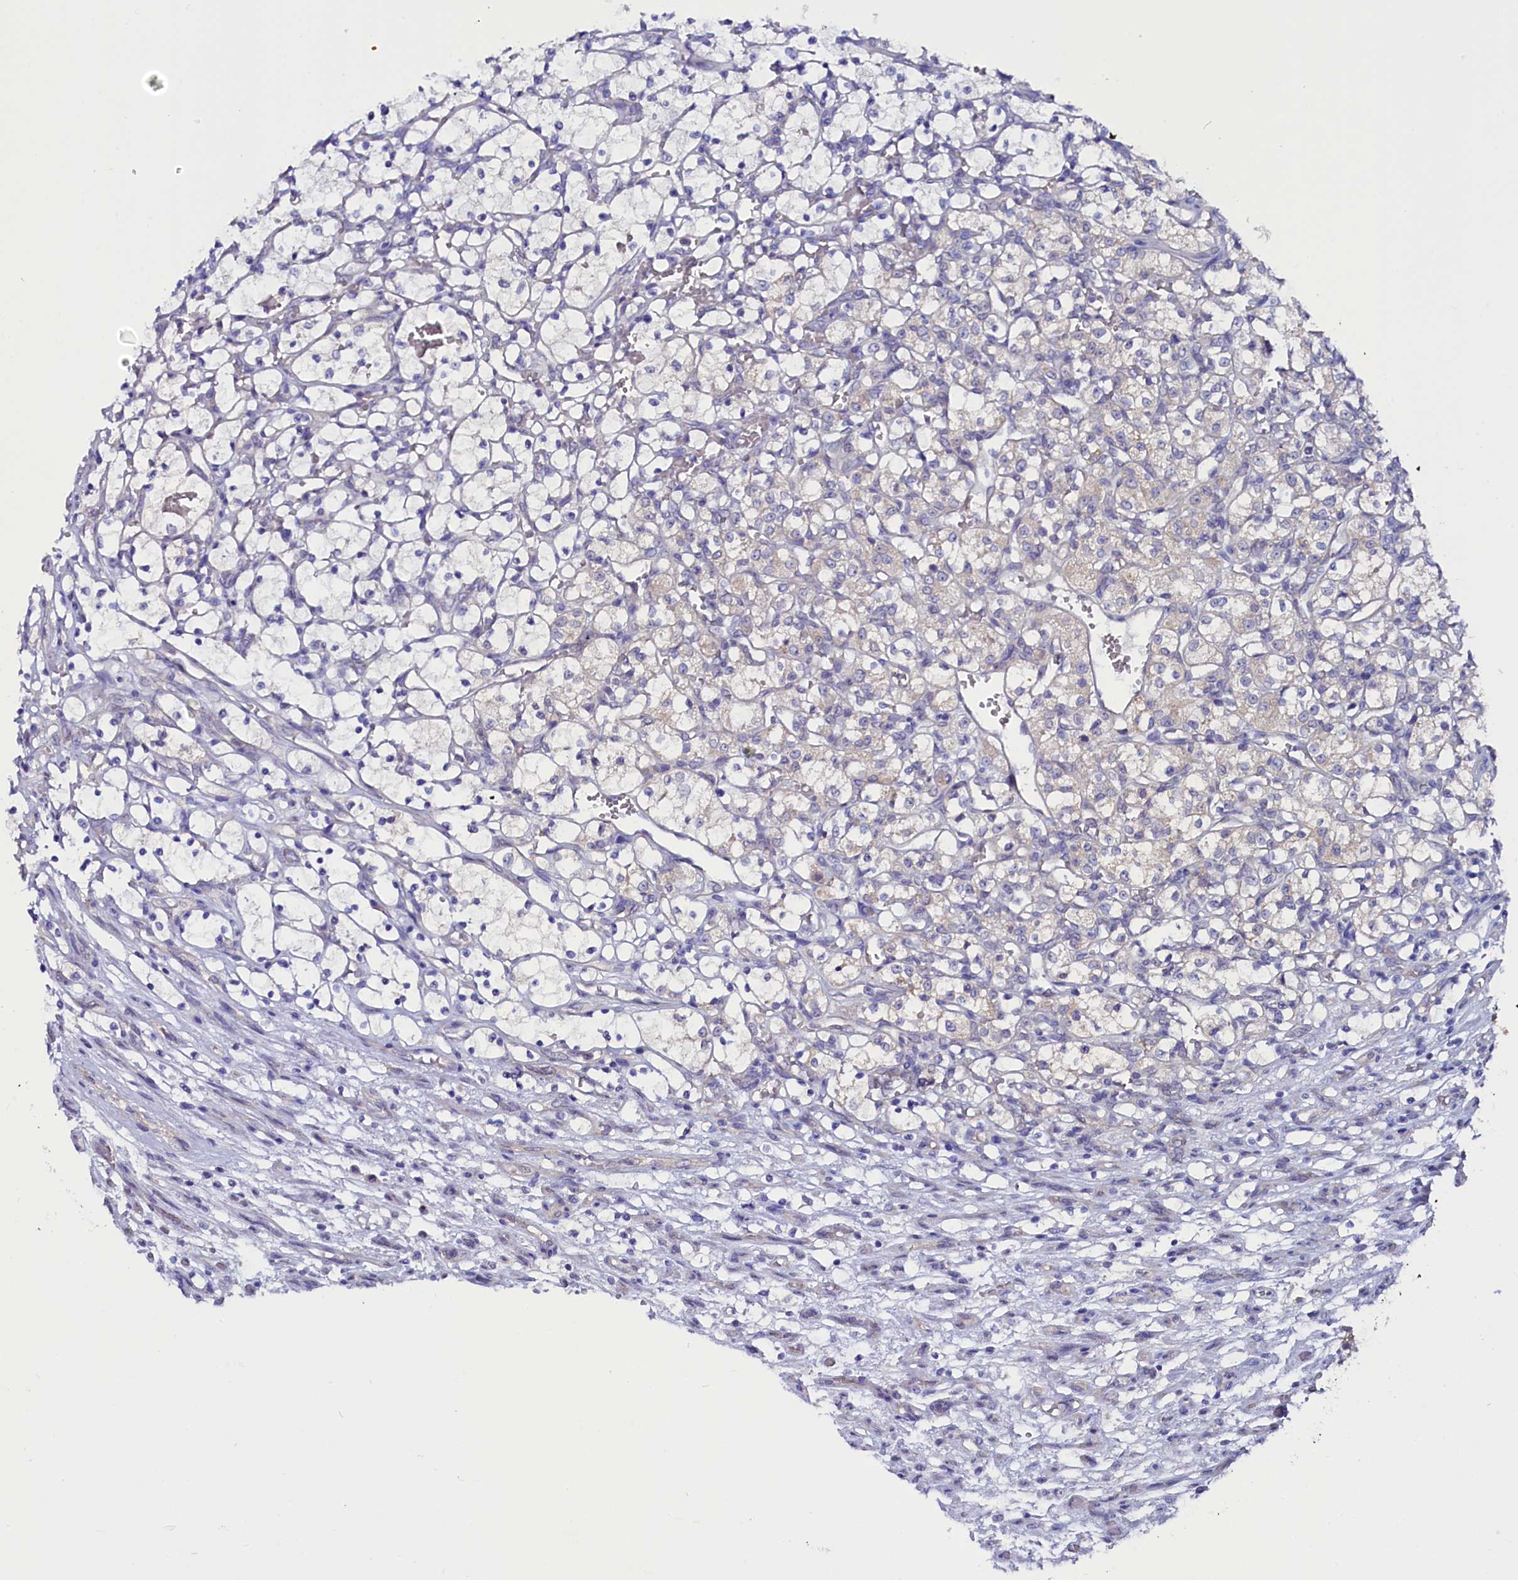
{"staining": {"intensity": "negative", "quantity": "none", "location": "none"}, "tissue": "renal cancer", "cell_type": "Tumor cells", "image_type": "cancer", "snomed": [{"axis": "morphology", "description": "Adenocarcinoma, NOS"}, {"axis": "topography", "description": "Kidney"}], "caption": "Adenocarcinoma (renal) was stained to show a protein in brown. There is no significant staining in tumor cells. (DAB (3,3'-diaminobenzidine) IHC, high magnification).", "gene": "CIAPIN1", "patient": {"sex": "female", "age": 69}}